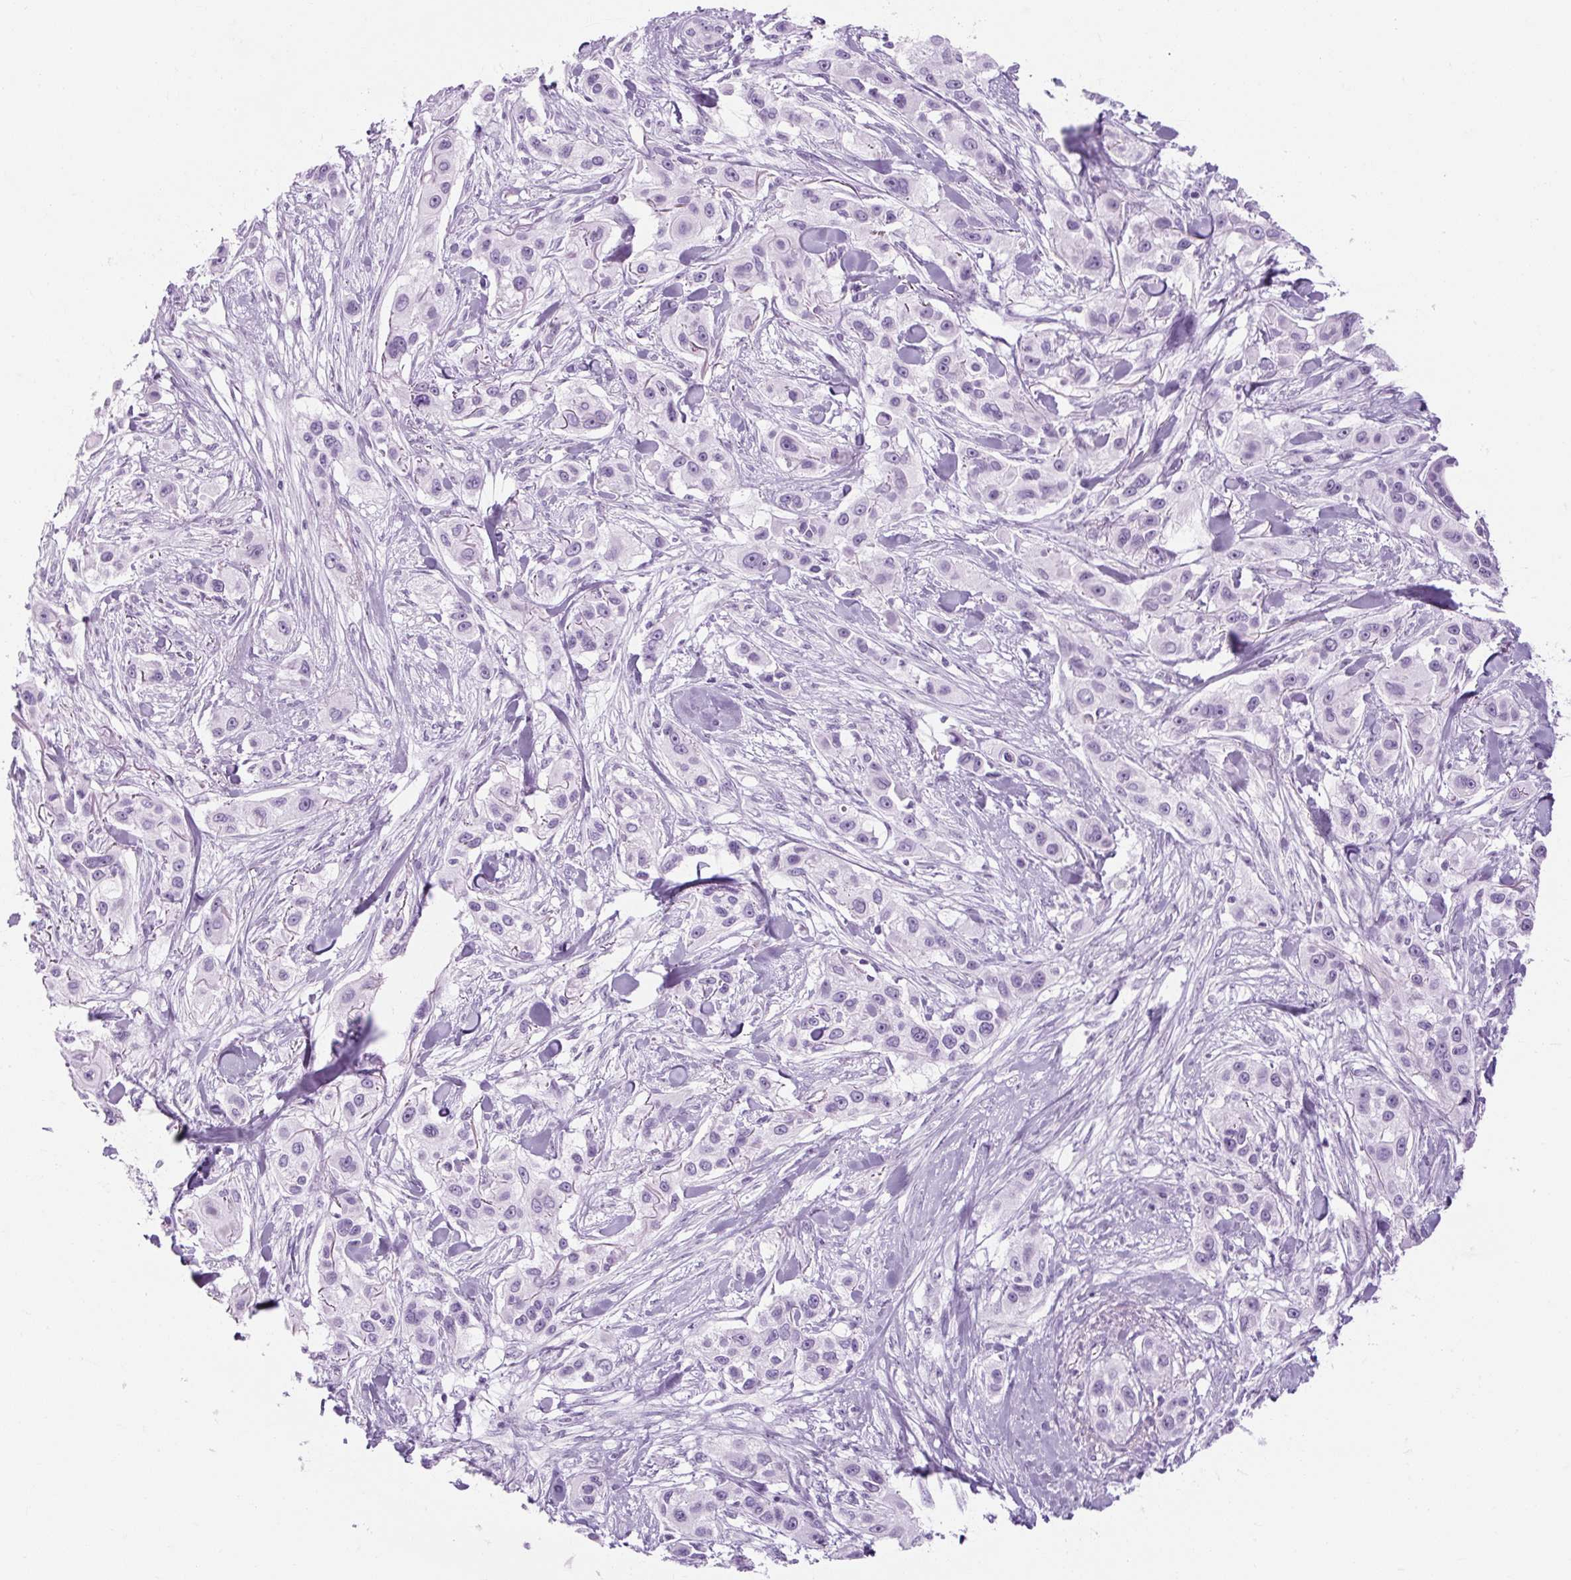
{"staining": {"intensity": "negative", "quantity": "none", "location": "none"}, "tissue": "skin cancer", "cell_type": "Tumor cells", "image_type": "cancer", "snomed": [{"axis": "morphology", "description": "Squamous cell carcinoma, NOS"}, {"axis": "topography", "description": "Skin"}], "caption": "IHC photomicrograph of neoplastic tissue: human skin cancer (squamous cell carcinoma) stained with DAB (3,3'-diaminobenzidine) exhibits no significant protein staining in tumor cells. The staining is performed using DAB (3,3'-diaminobenzidine) brown chromogen with nuclei counter-stained in using hematoxylin.", "gene": "TIGD2", "patient": {"sex": "male", "age": 63}}